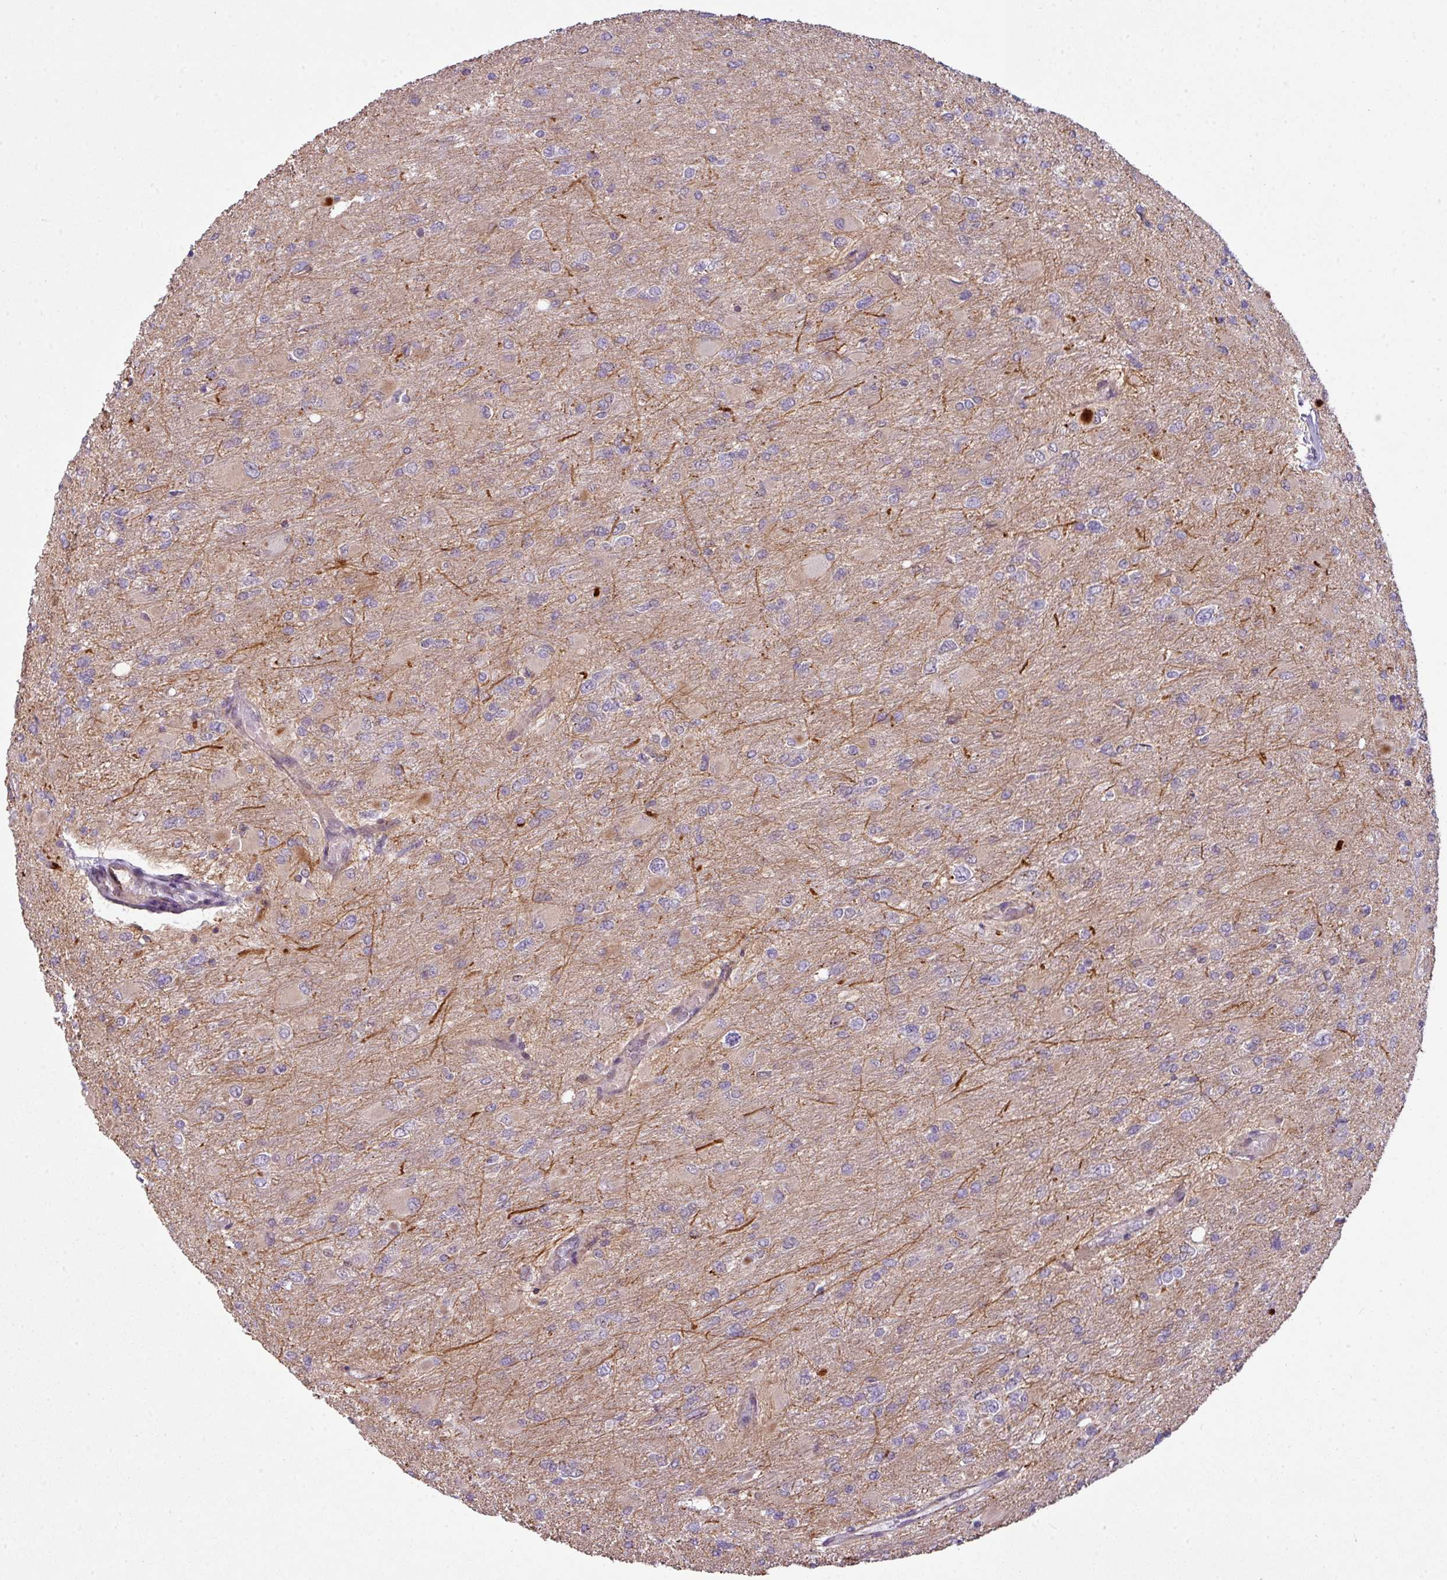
{"staining": {"intensity": "moderate", "quantity": "<25%", "location": "cytoplasmic/membranous"}, "tissue": "glioma", "cell_type": "Tumor cells", "image_type": "cancer", "snomed": [{"axis": "morphology", "description": "Glioma, malignant, High grade"}, {"axis": "topography", "description": "Cerebral cortex"}], "caption": "Immunohistochemistry (IHC) (DAB) staining of malignant glioma (high-grade) demonstrates moderate cytoplasmic/membranous protein expression in about <25% of tumor cells. The staining is performed using DAB brown chromogen to label protein expression. The nuclei are counter-stained blue using hematoxylin.", "gene": "ZC2HC1C", "patient": {"sex": "female", "age": 36}}